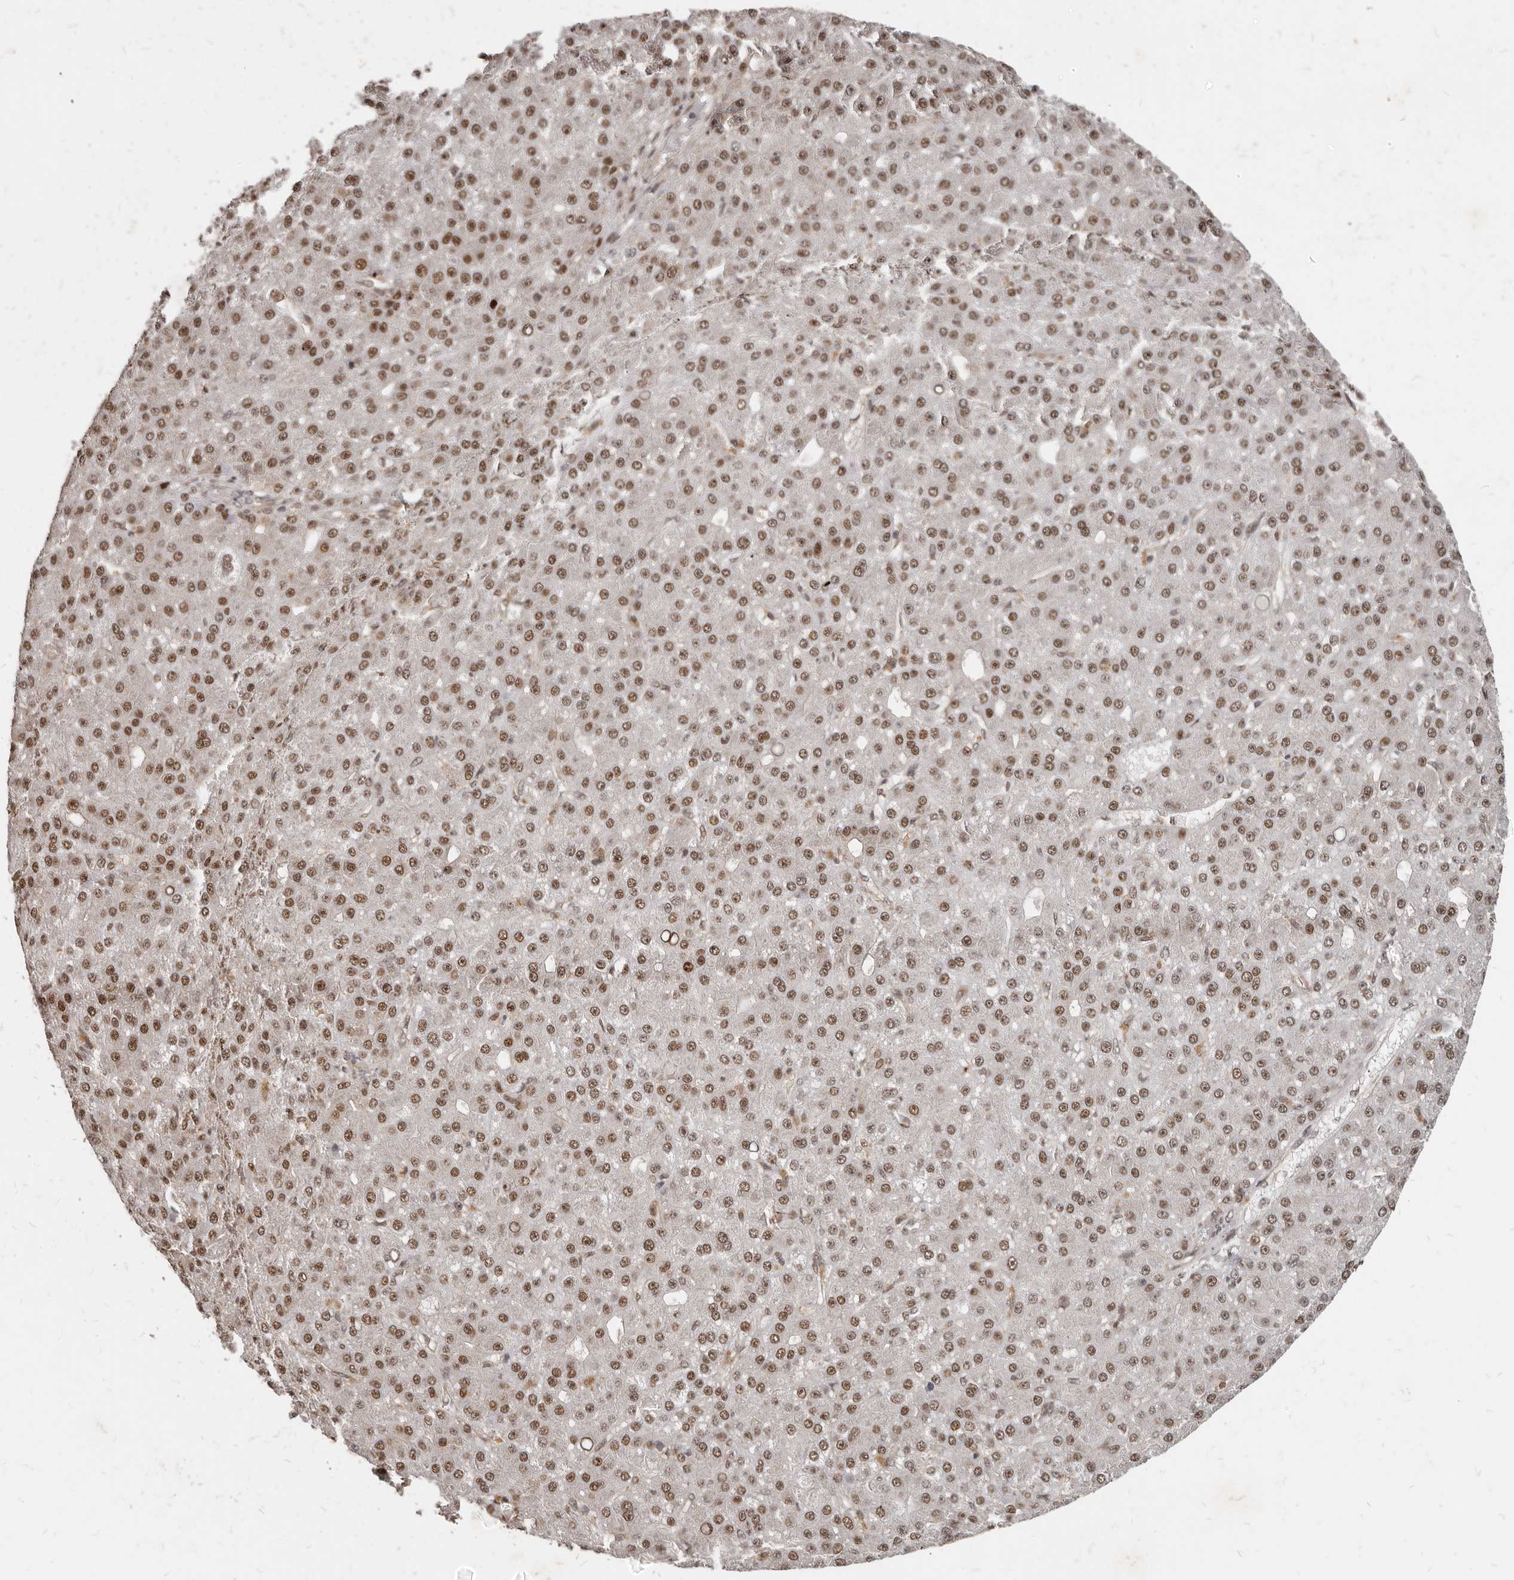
{"staining": {"intensity": "moderate", "quantity": ">75%", "location": "nuclear"}, "tissue": "liver cancer", "cell_type": "Tumor cells", "image_type": "cancer", "snomed": [{"axis": "morphology", "description": "Carcinoma, Hepatocellular, NOS"}, {"axis": "topography", "description": "Liver"}], "caption": "Tumor cells reveal medium levels of moderate nuclear positivity in approximately >75% of cells in hepatocellular carcinoma (liver). (IHC, brightfield microscopy, high magnification).", "gene": "ATF5", "patient": {"sex": "male", "age": 67}}